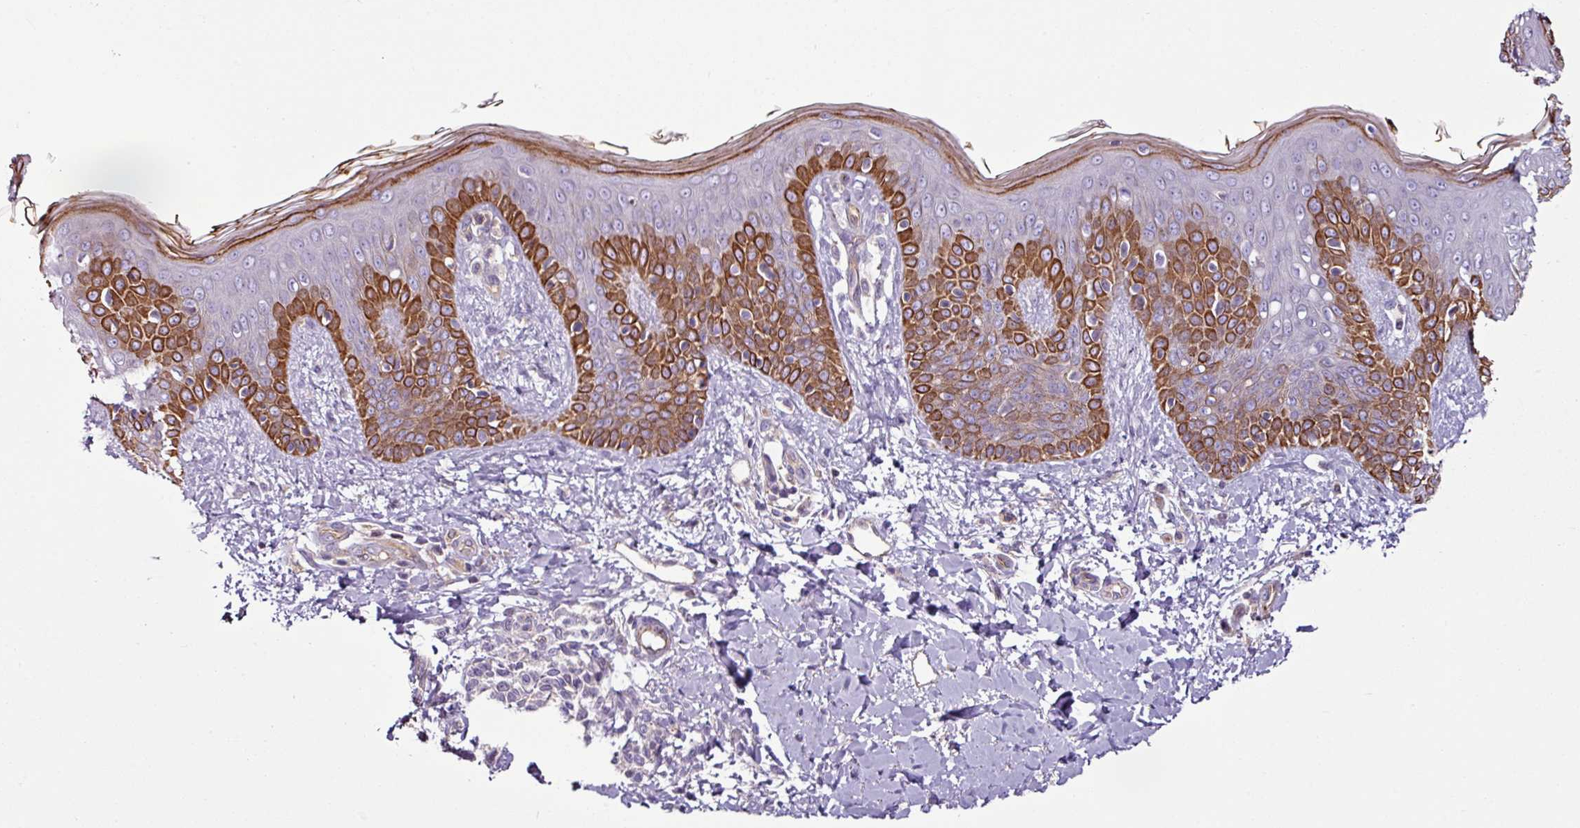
{"staining": {"intensity": "negative", "quantity": "none", "location": "none"}, "tissue": "skin", "cell_type": "Fibroblasts", "image_type": "normal", "snomed": [{"axis": "morphology", "description": "Normal tissue, NOS"}, {"axis": "topography", "description": "Skin"}], "caption": "A histopathology image of skin stained for a protein exhibits no brown staining in fibroblasts. Brightfield microscopy of IHC stained with DAB (3,3'-diaminobenzidine) (brown) and hematoxylin (blue), captured at high magnification.", "gene": "ZNF106", "patient": {"sex": "male", "age": 16}}